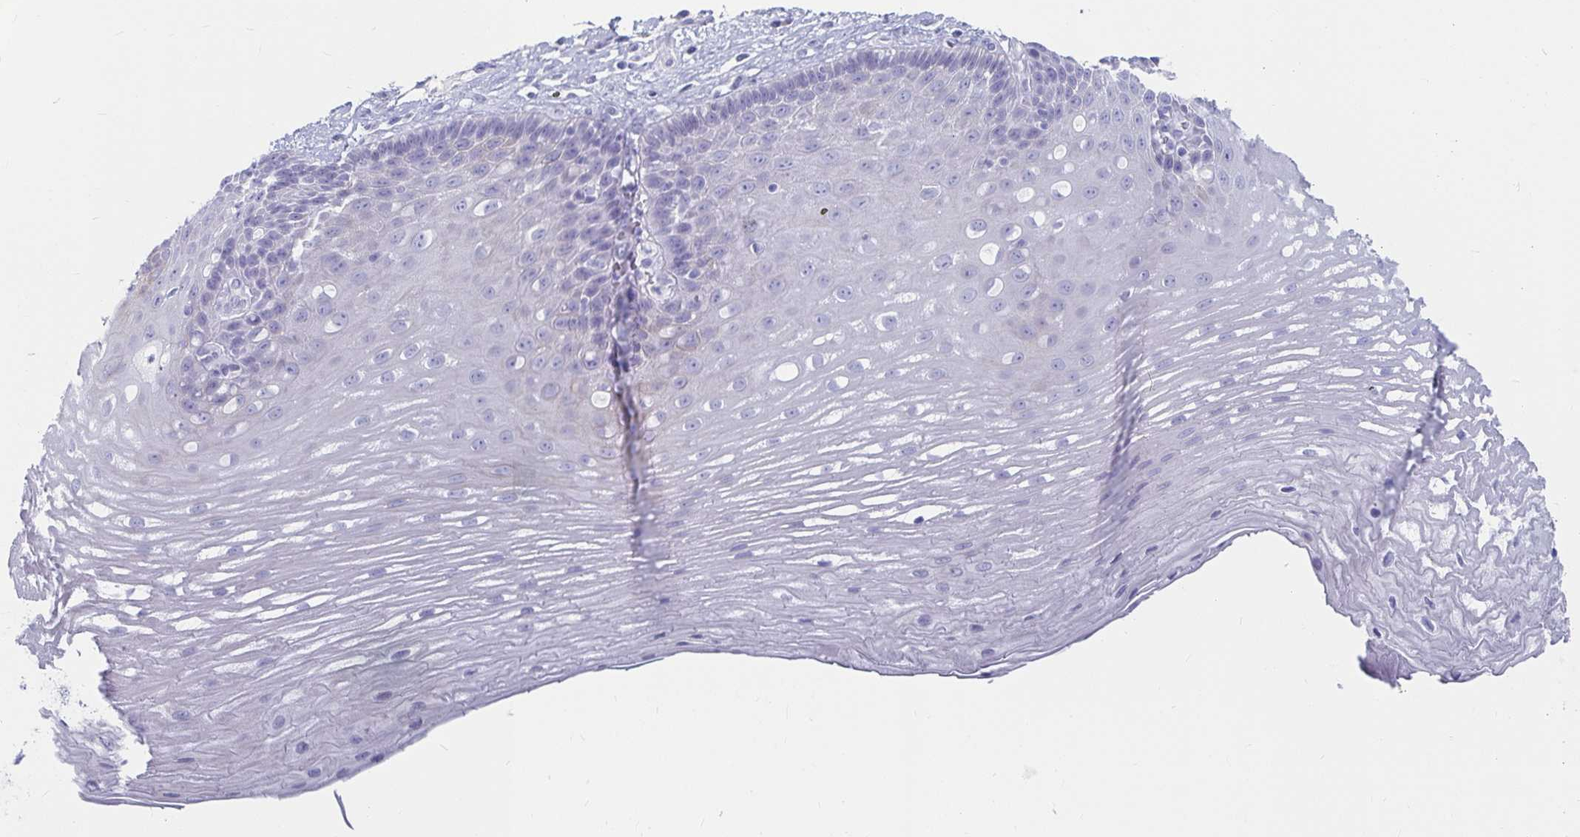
{"staining": {"intensity": "negative", "quantity": "none", "location": "none"}, "tissue": "esophagus", "cell_type": "Squamous epithelial cells", "image_type": "normal", "snomed": [{"axis": "morphology", "description": "Normal tissue, NOS"}, {"axis": "topography", "description": "Esophagus"}], "caption": "This is a image of immunohistochemistry staining of benign esophagus, which shows no staining in squamous epithelial cells.", "gene": "CA9", "patient": {"sex": "male", "age": 62}}